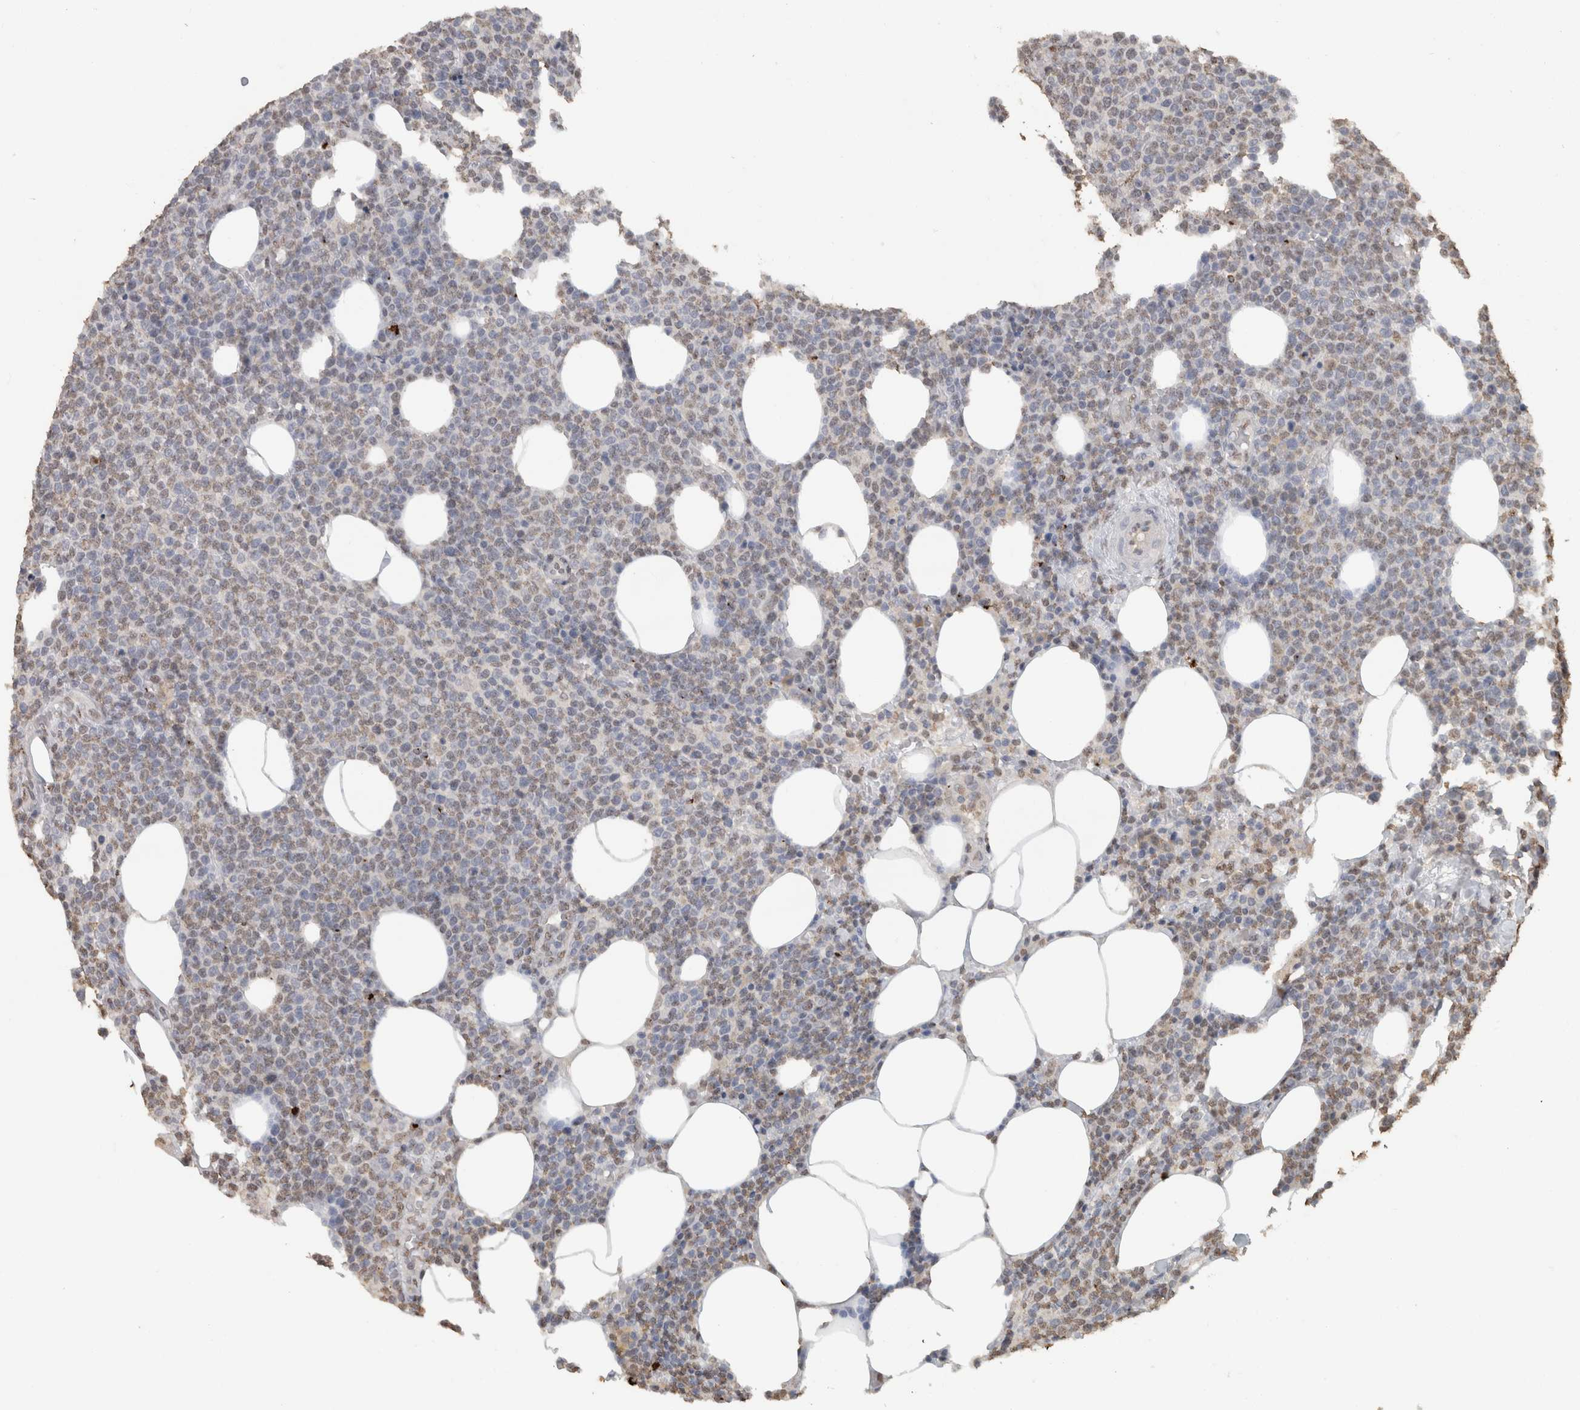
{"staining": {"intensity": "weak", "quantity": "<25%", "location": "nuclear"}, "tissue": "lymphoma", "cell_type": "Tumor cells", "image_type": "cancer", "snomed": [{"axis": "morphology", "description": "Malignant lymphoma, non-Hodgkin's type, High grade"}, {"axis": "topography", "description": "Lymph node"}], "caption": "An immunohistochemistry (IHC) micrograph of malignant lymphoma, non-Hodgkin's type (high-grade) is shown. There is no staining in tumor cells of malignant lymphoma, non-Hodgkin's type (high-grade).", "gene": "HAND2", "patient": {"sex": "male", "age": 61}}